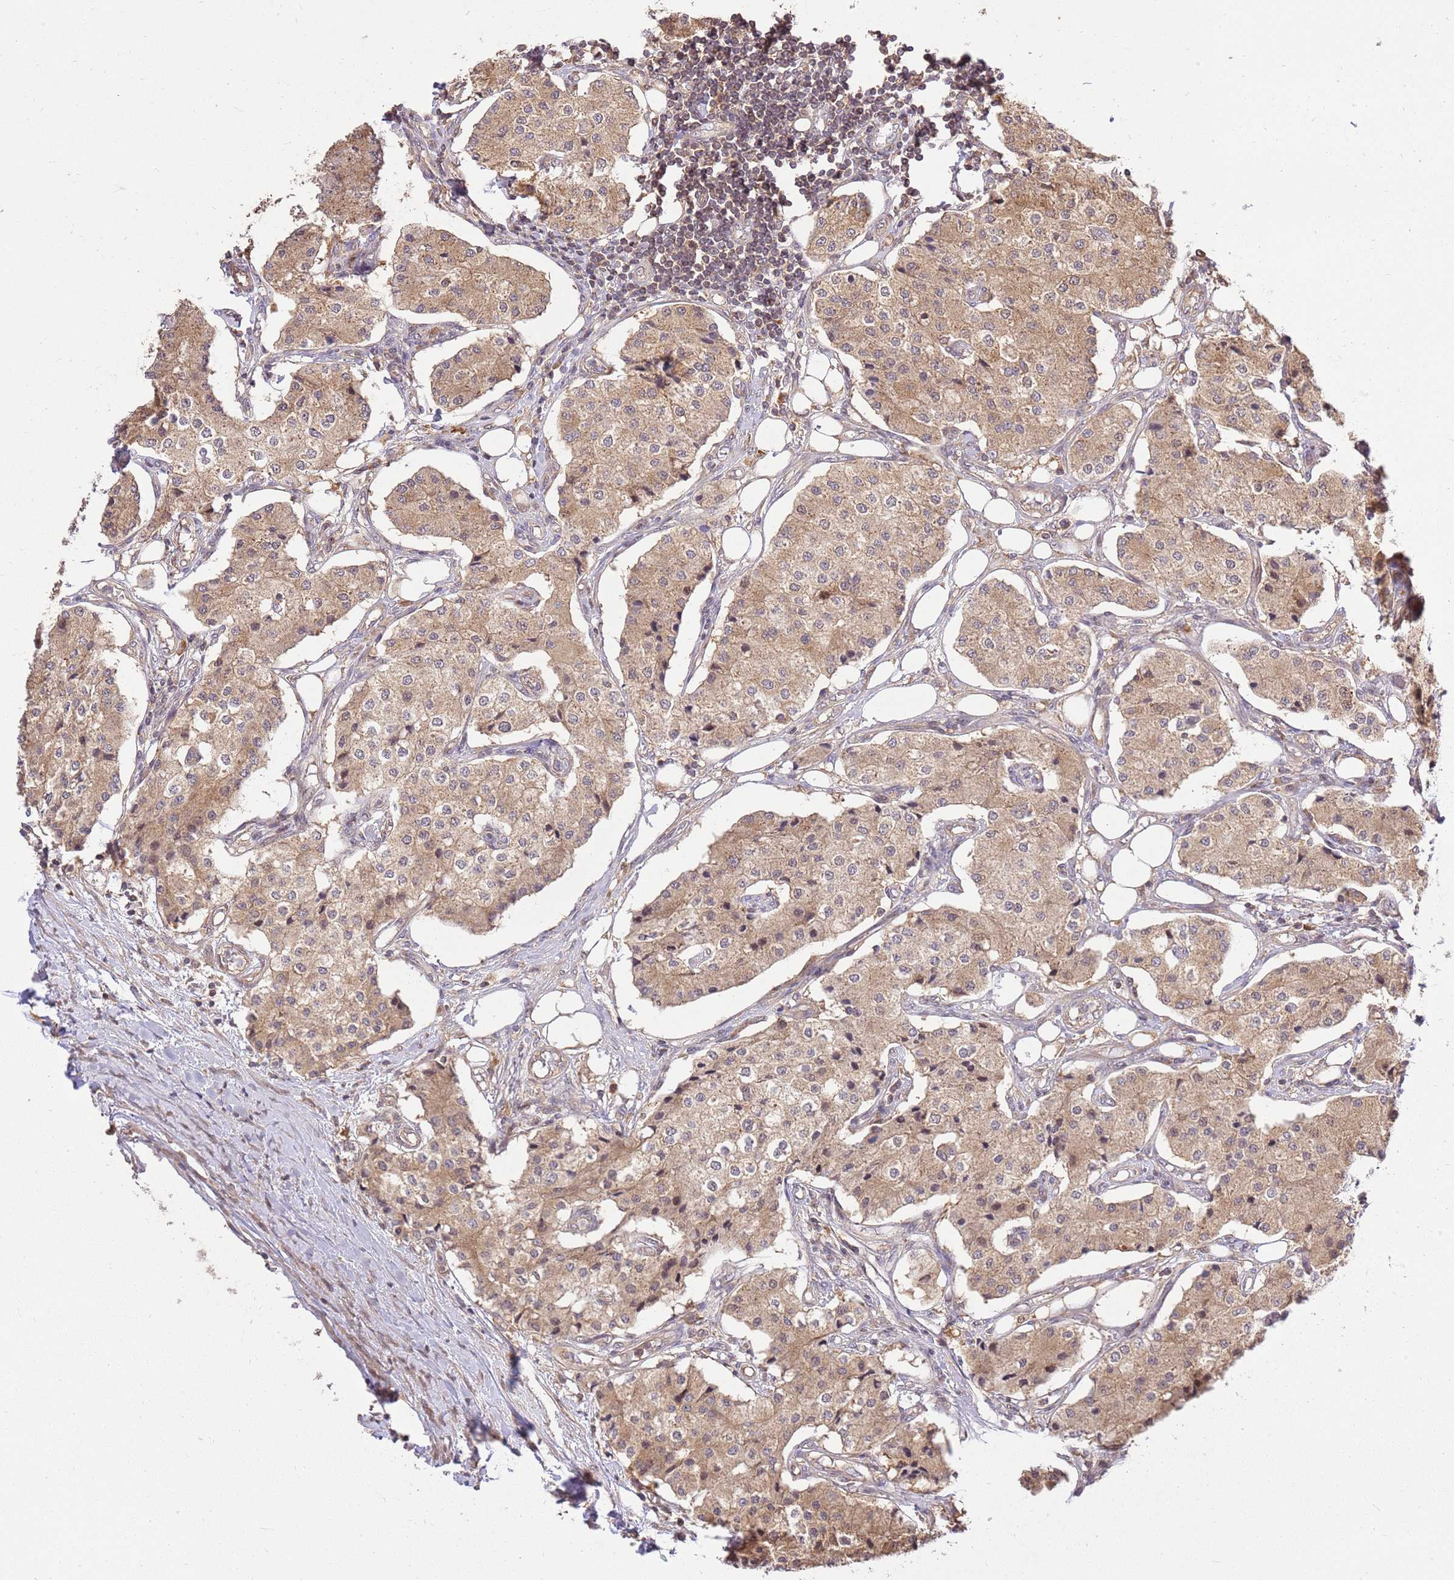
{"staining": {"intensity": "moderate", "quantity": ">75%", "location": "cytoplasmic/membranous"}, "tissue": "carcinoid", "cell_type": "Tumor cells", "image_type": "cancer", "snomed": [{"axis": "morphology", "description": "Carcinoid, malignant, NOS"}, {"axis": "topography", "description": "Colon"}], "caption": "Immunohistochemical staining of human malignant carcinoid demonstrates medium levels of moderate cytoplasmic/membranous positivity in approximately >75% of tumor cells.", "gene": "GAREM1", "patient": {"sex": "female", "age": 52}}